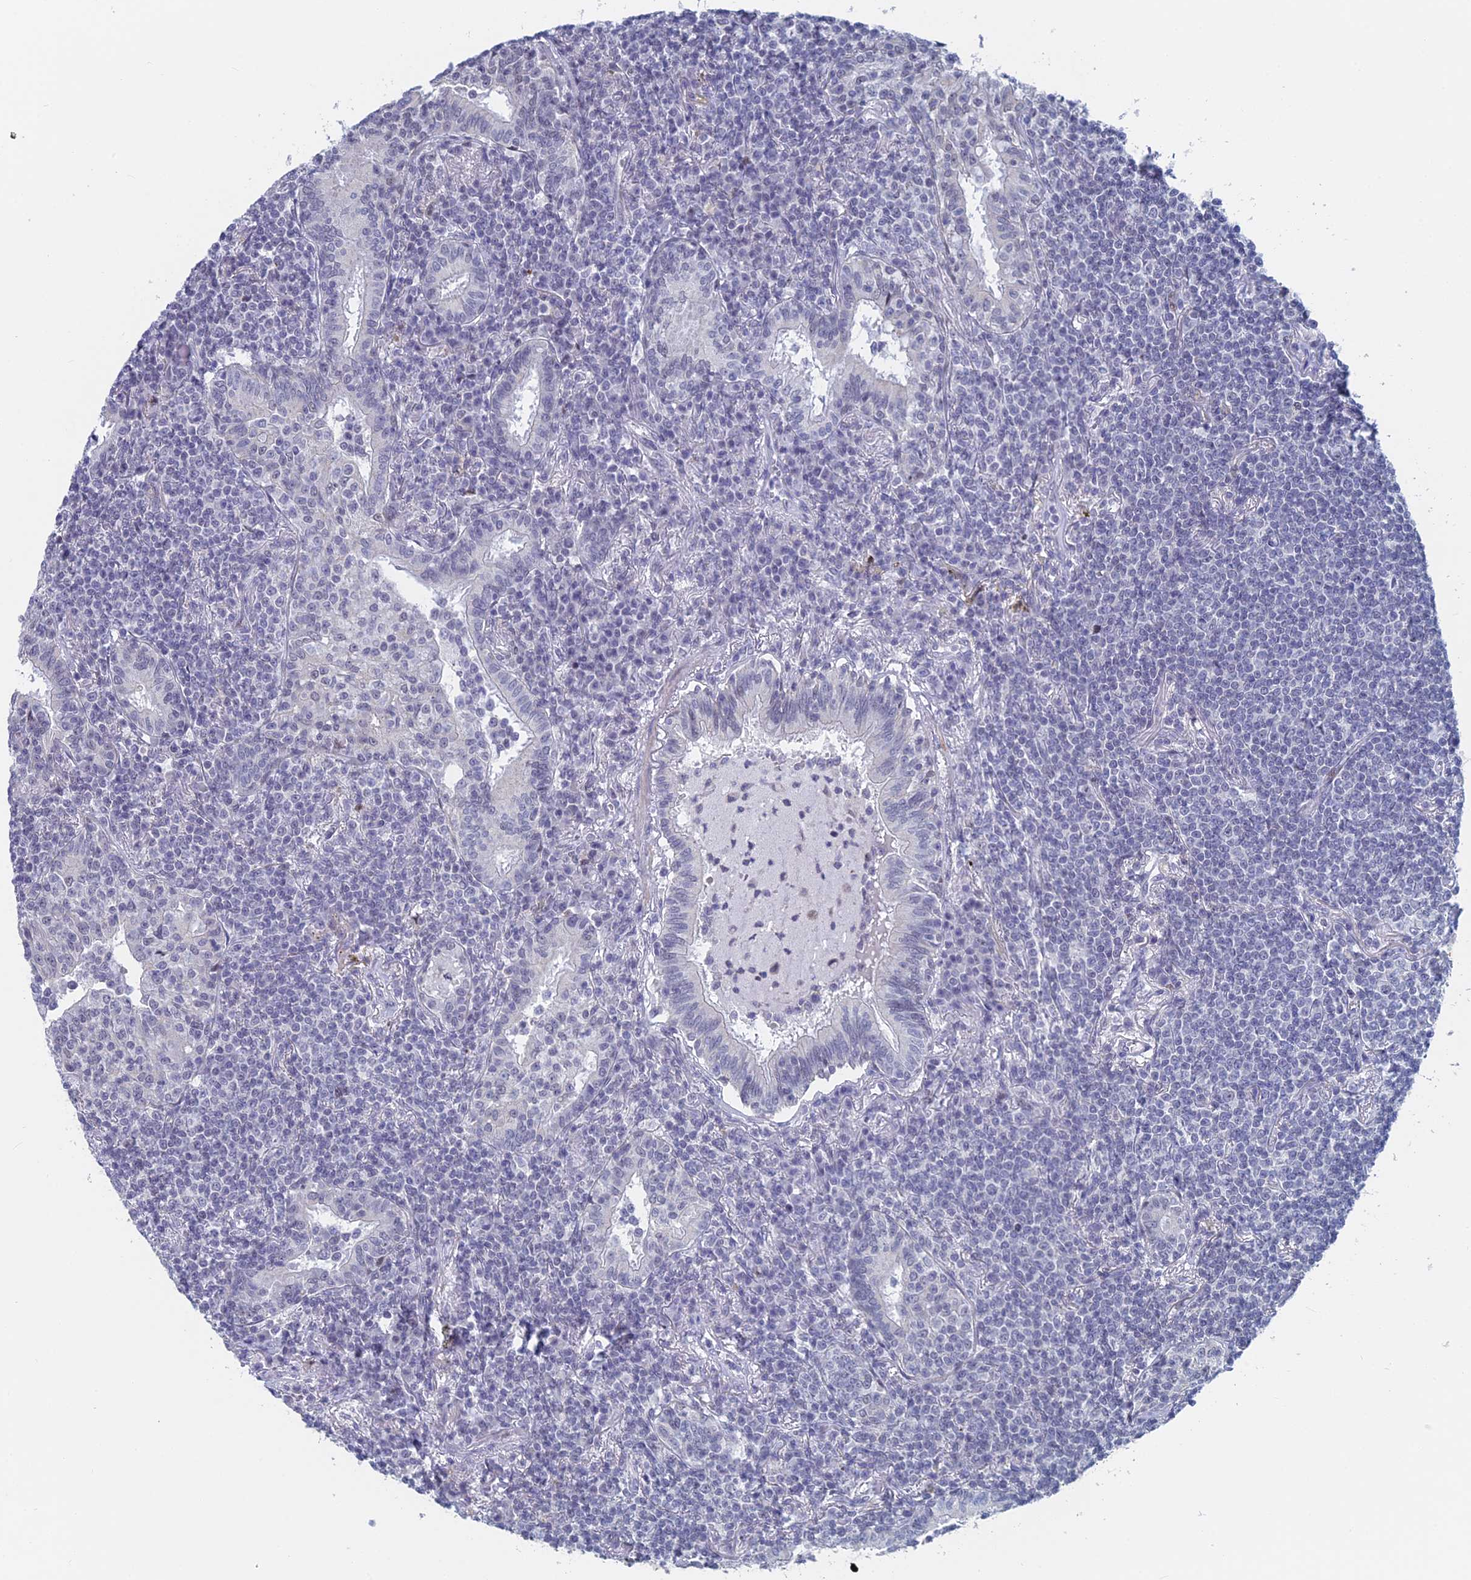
{"staining": {"intensity": "negative", "quantity": "none", "location": "none"}, "tissue": "lymphoma", "cell_type": "Tumor cells", "image_type": "cancer", "snomed": [{"axis": "morphology", "description": "Malignant lymphoma, non-Hodgkin's type, Low grade"}, {"axis": "topography", "description": "Lung"}], "caption": "Malignant lymphoma, non-Hodgkin's type (low-grade) was stained to show a protein in brown. There is no significant expression in tumor cells. Nuclei are stained in blue.", "gene": "GMNC", "patient": {"sex": "female", "age": 71}}